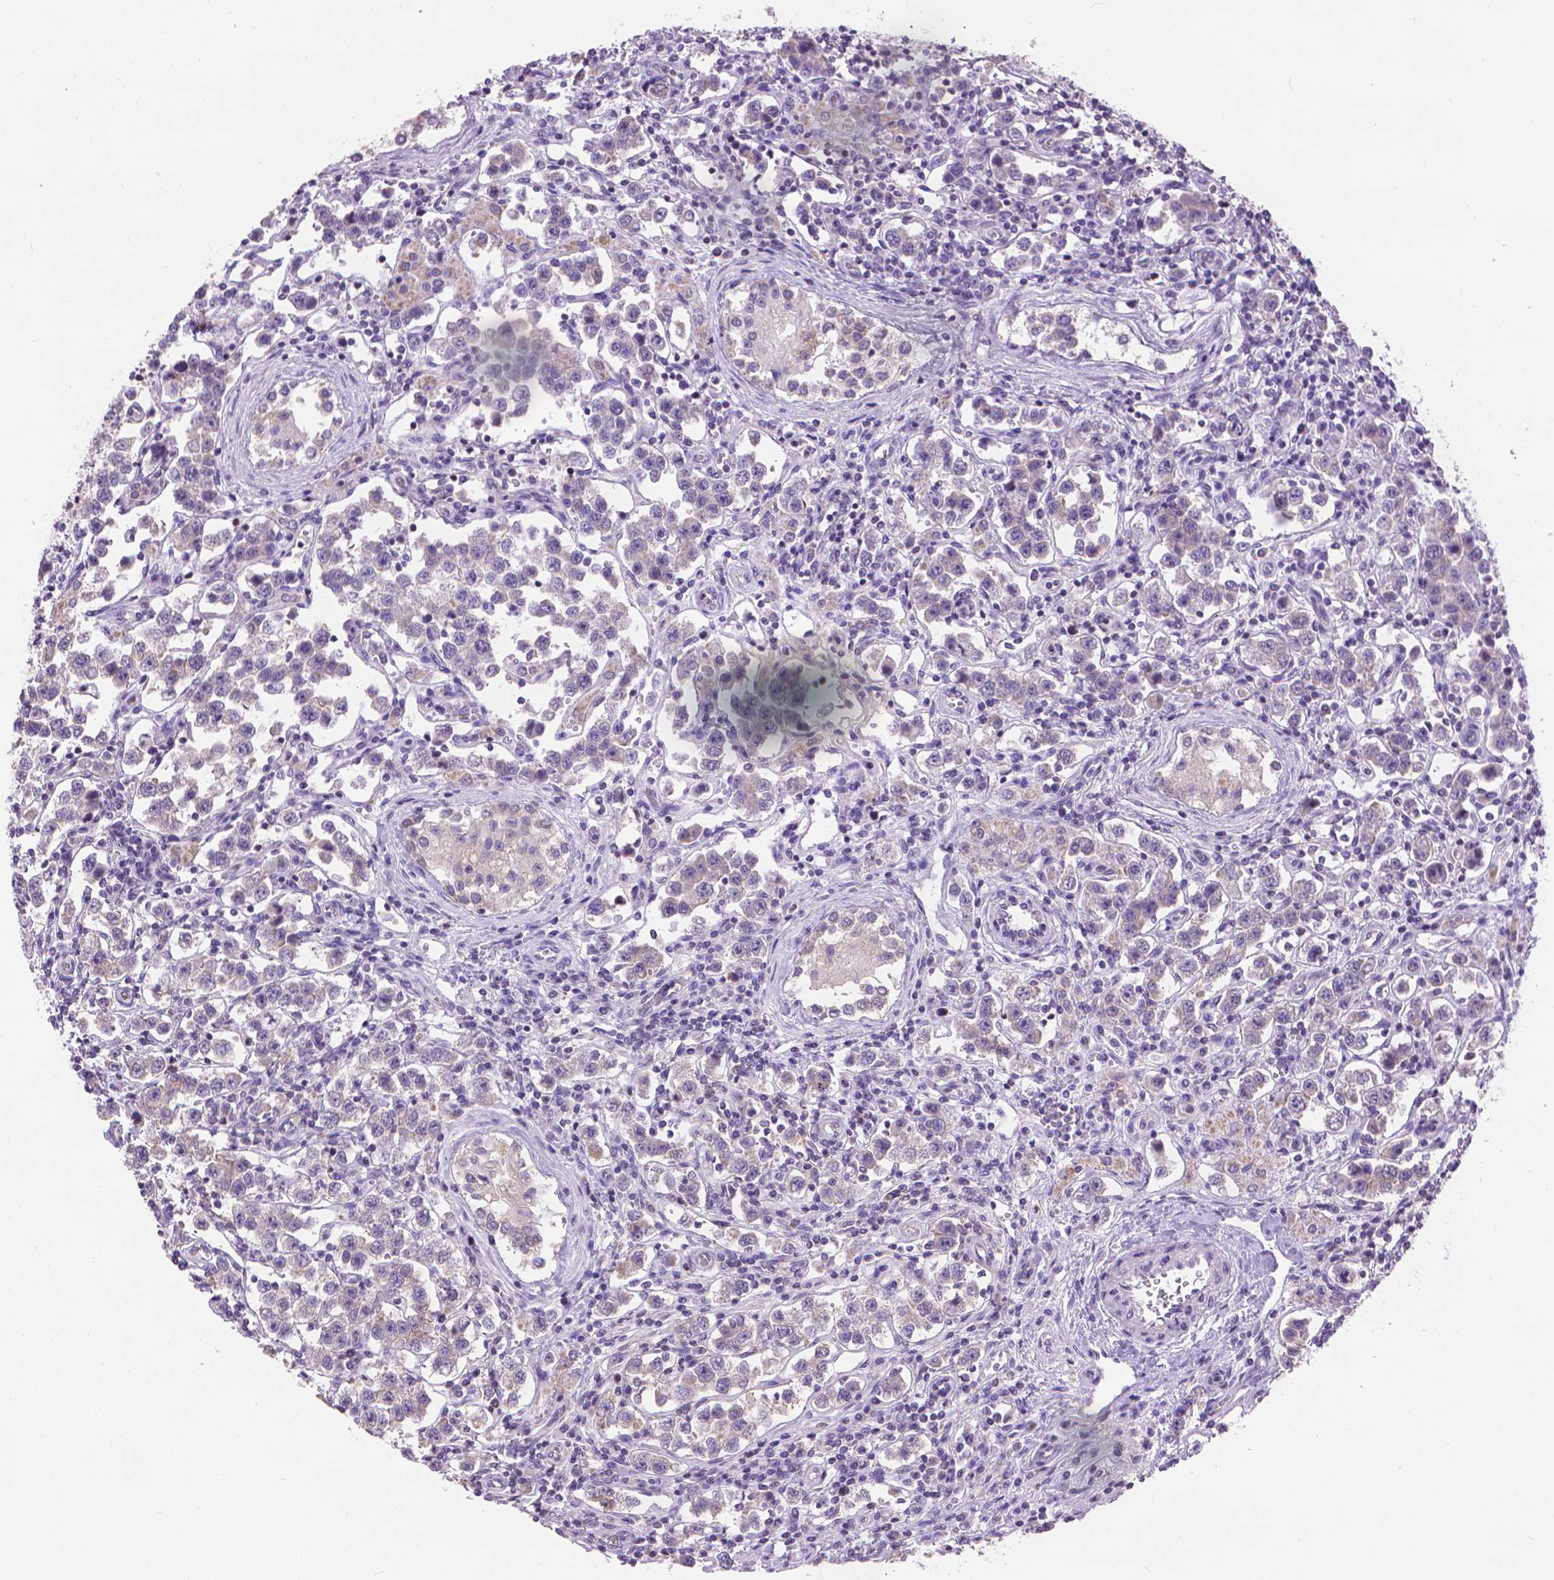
{"staining": {"intensity": "weak", "quantity": "<25%", "location": "cytoplasmic/membranous"}, "tissue": "testis cancer", "cell_type": "Tumor cells", "image_type": "cancer", "snomed": [{"axis": "morphology", "description": "Seminoma, NOS"}, {"axis": "topography", "description": "Testis"}], "caption": "Testis cancer was stained to show a protein in brown. There is no significant positivity in tumor cells. (DAB IHC with hematoxylin counter stain).", "gene": "SYN1", "patient": {"sex": "male", "age": 37}}